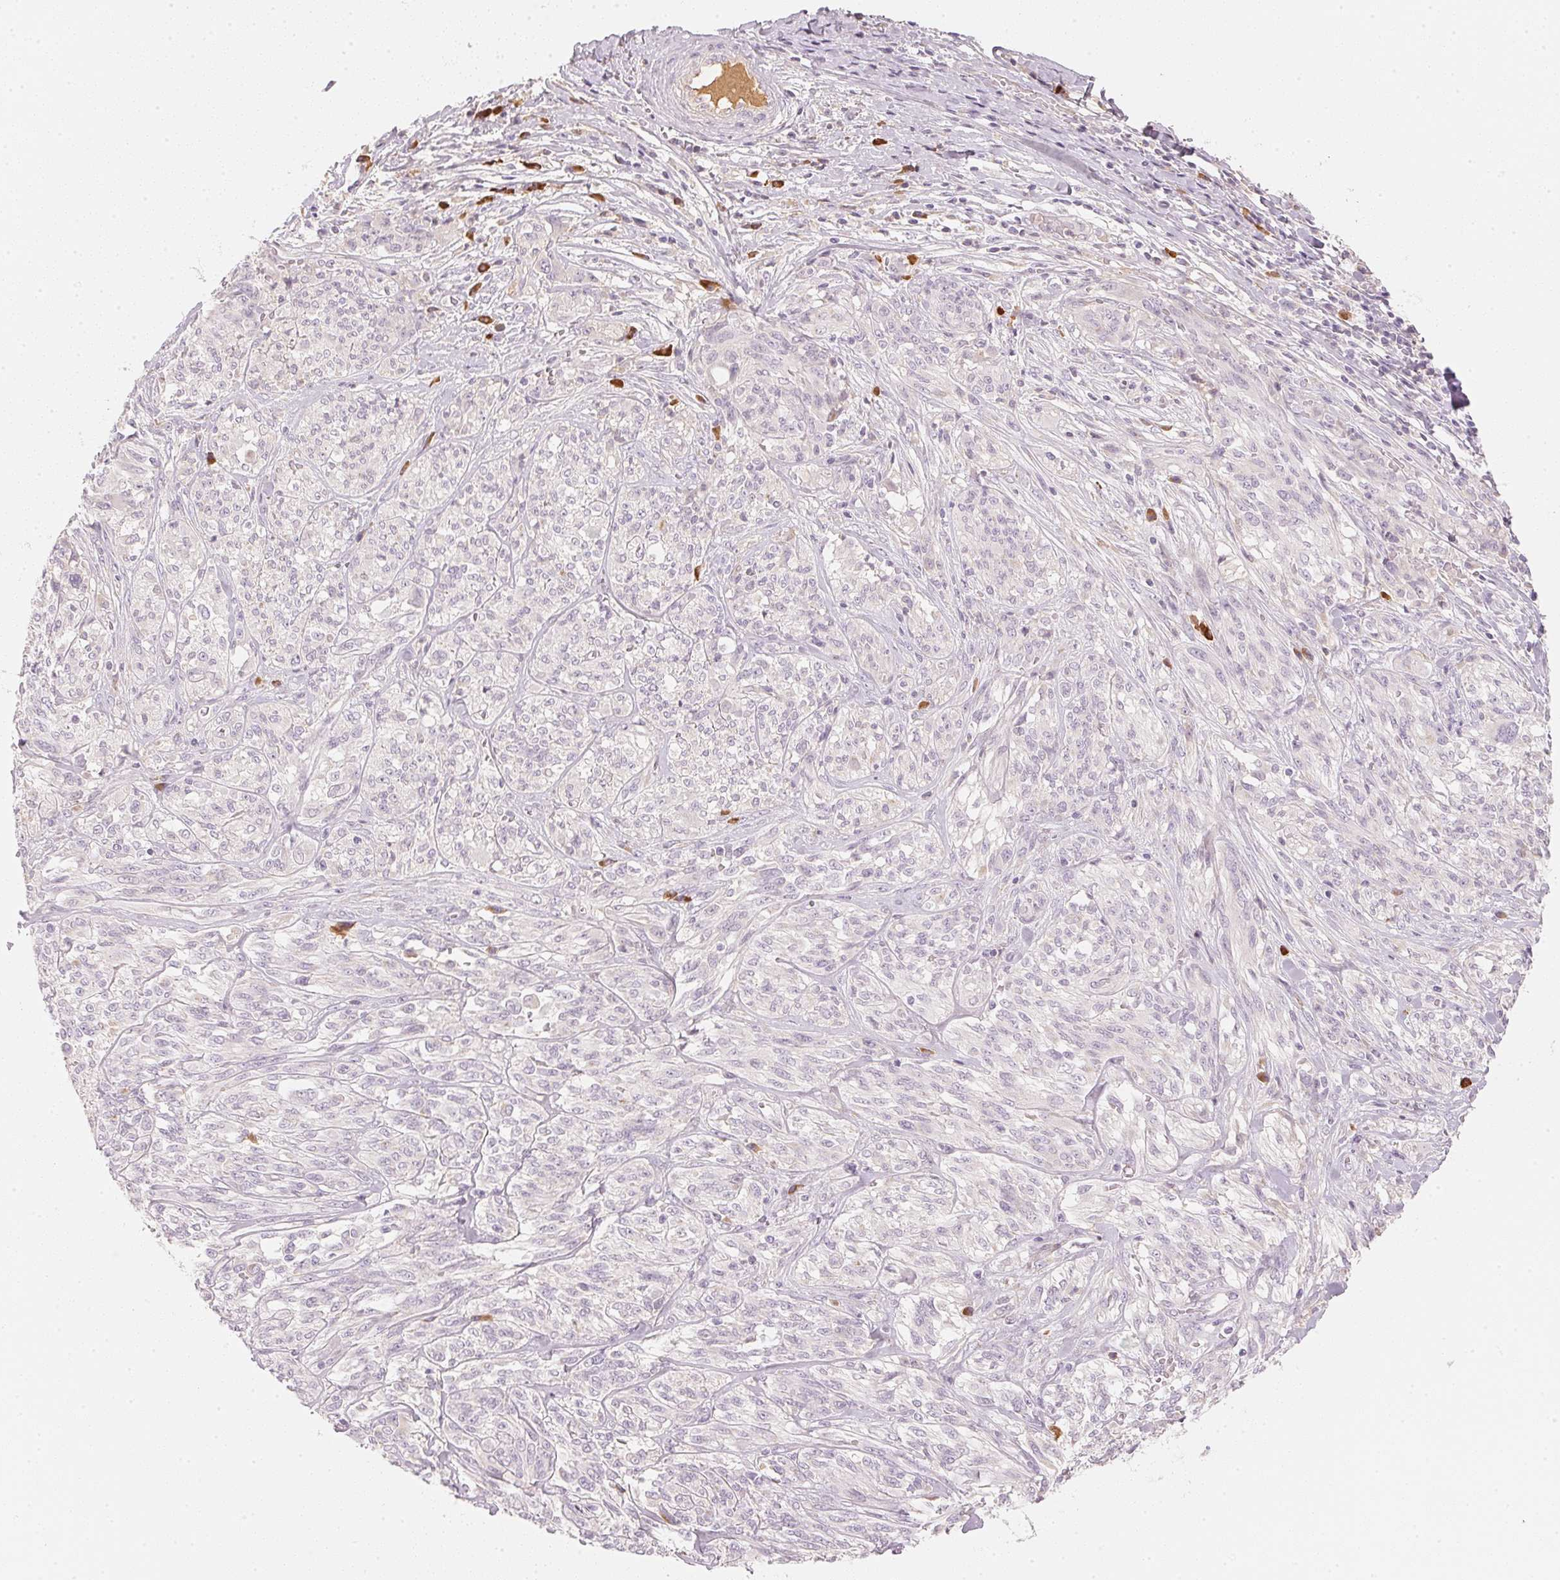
{"staining": {"intensity": "negative", "quantity": "none", "location": "none"}, "tissue": "melanoma", "cell_type": "Tumor cells", "image_type": "cancer", "snomed": [{"axis": "morphology", "description": "Malignant melanoma, NOS"}, {"axis": "topography", "description": "Skin"}], "caption": "Immunohistochemistry (IHC) of malignant melanoma demonstrates no expression in tumor cells.", "gene": "RMDN2", "patient": {"sex": "female", "age": 91}}